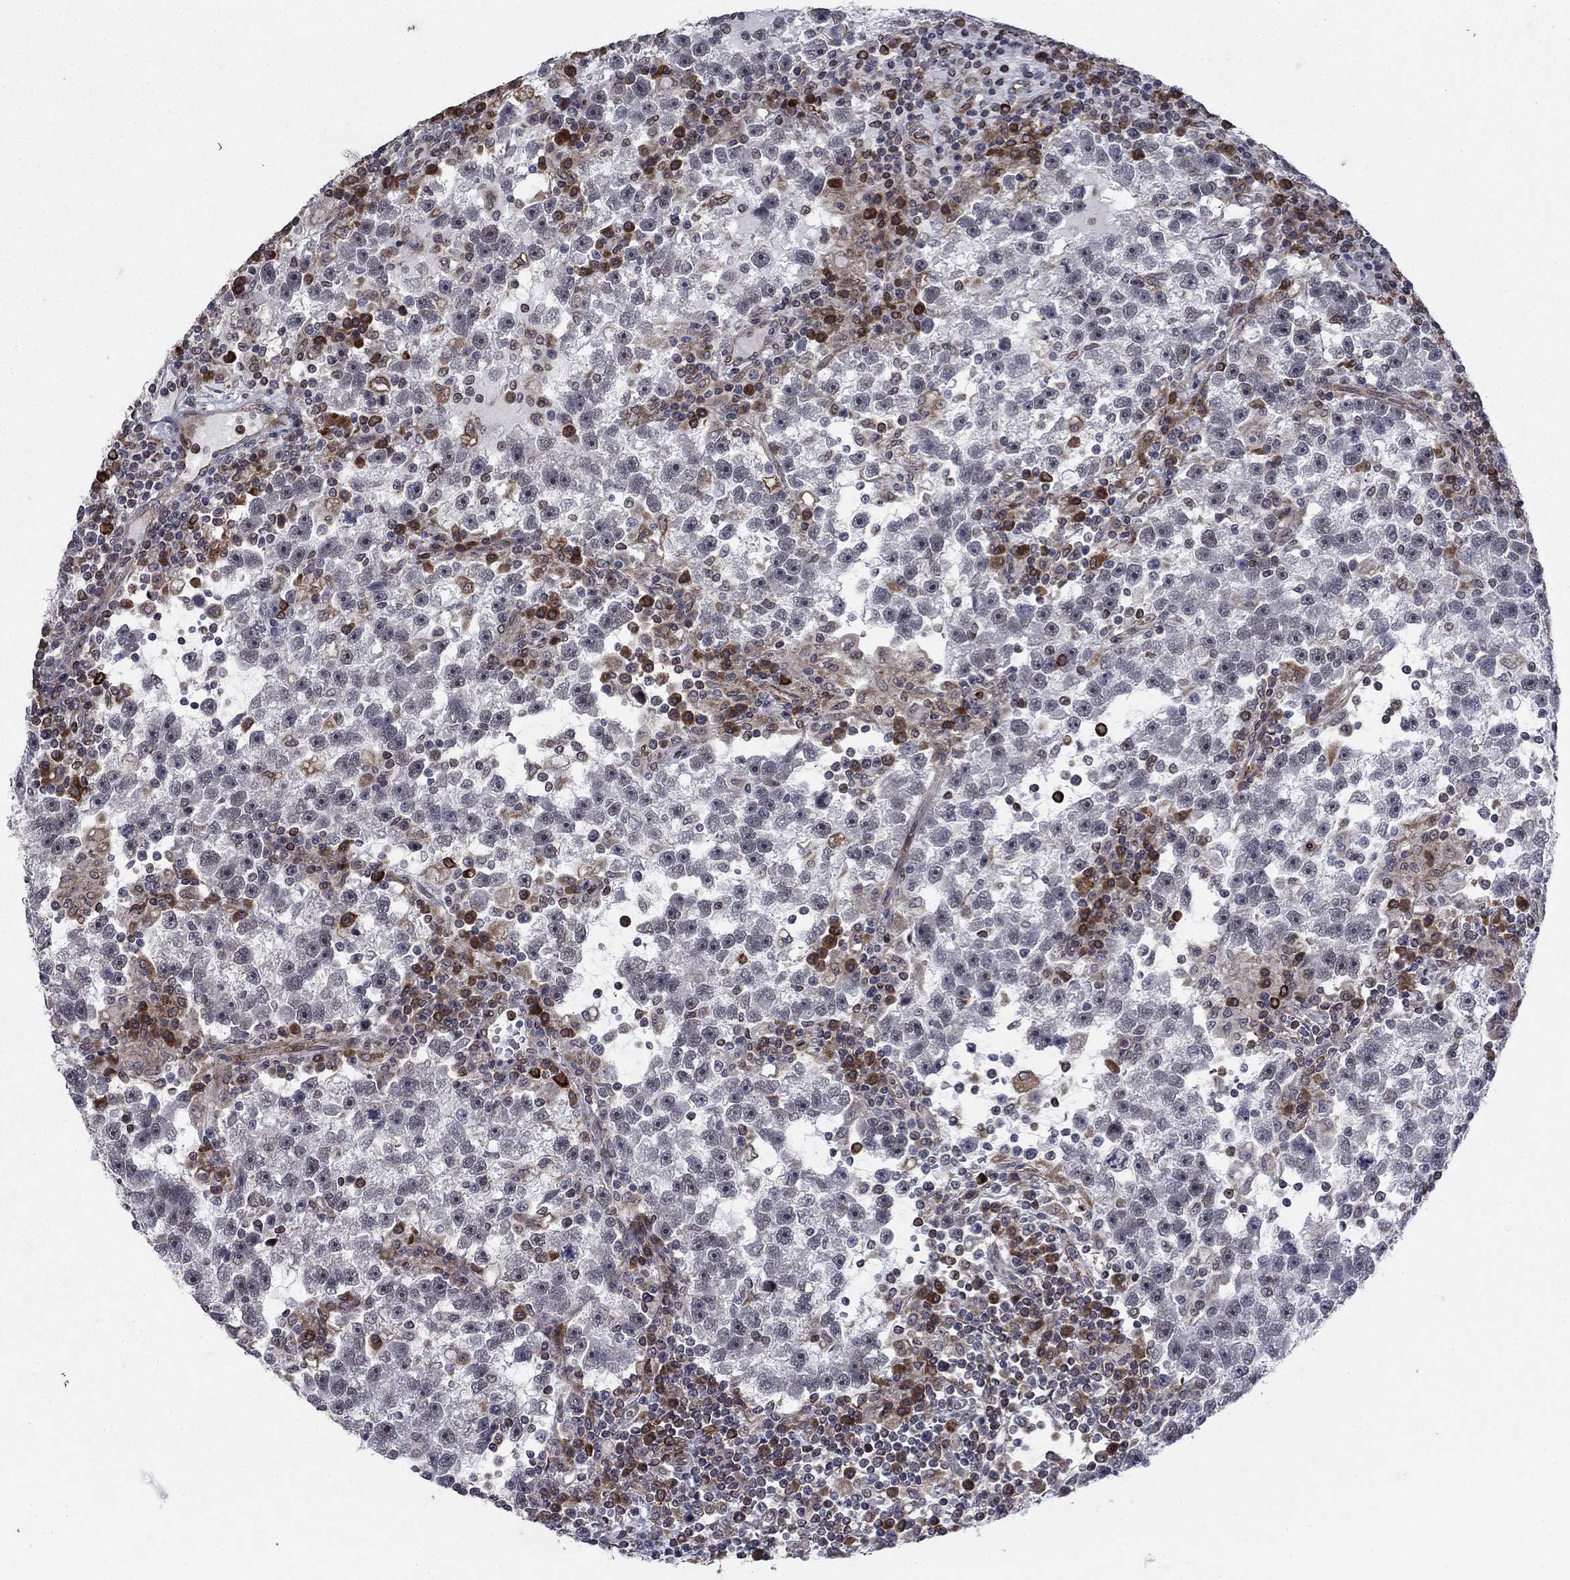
{"staining": {"intensity": "negative", "quantity": "none", "location": "none"}, "tissue": "testis cancer", "cell_type": "Tumor cells", "image_type": "cancer", "snomed": [{"axis": "morphology", "description": "Seminoma, NOS"}, {"axis": "topography", "description": "Testis"}], "caption": "Seminoma (testis) was stained to show a protein in brown. There is no significant positivity in tumor cells.", "gene": "DHRS7", "patient": {"sex": "male", "age": 47}}